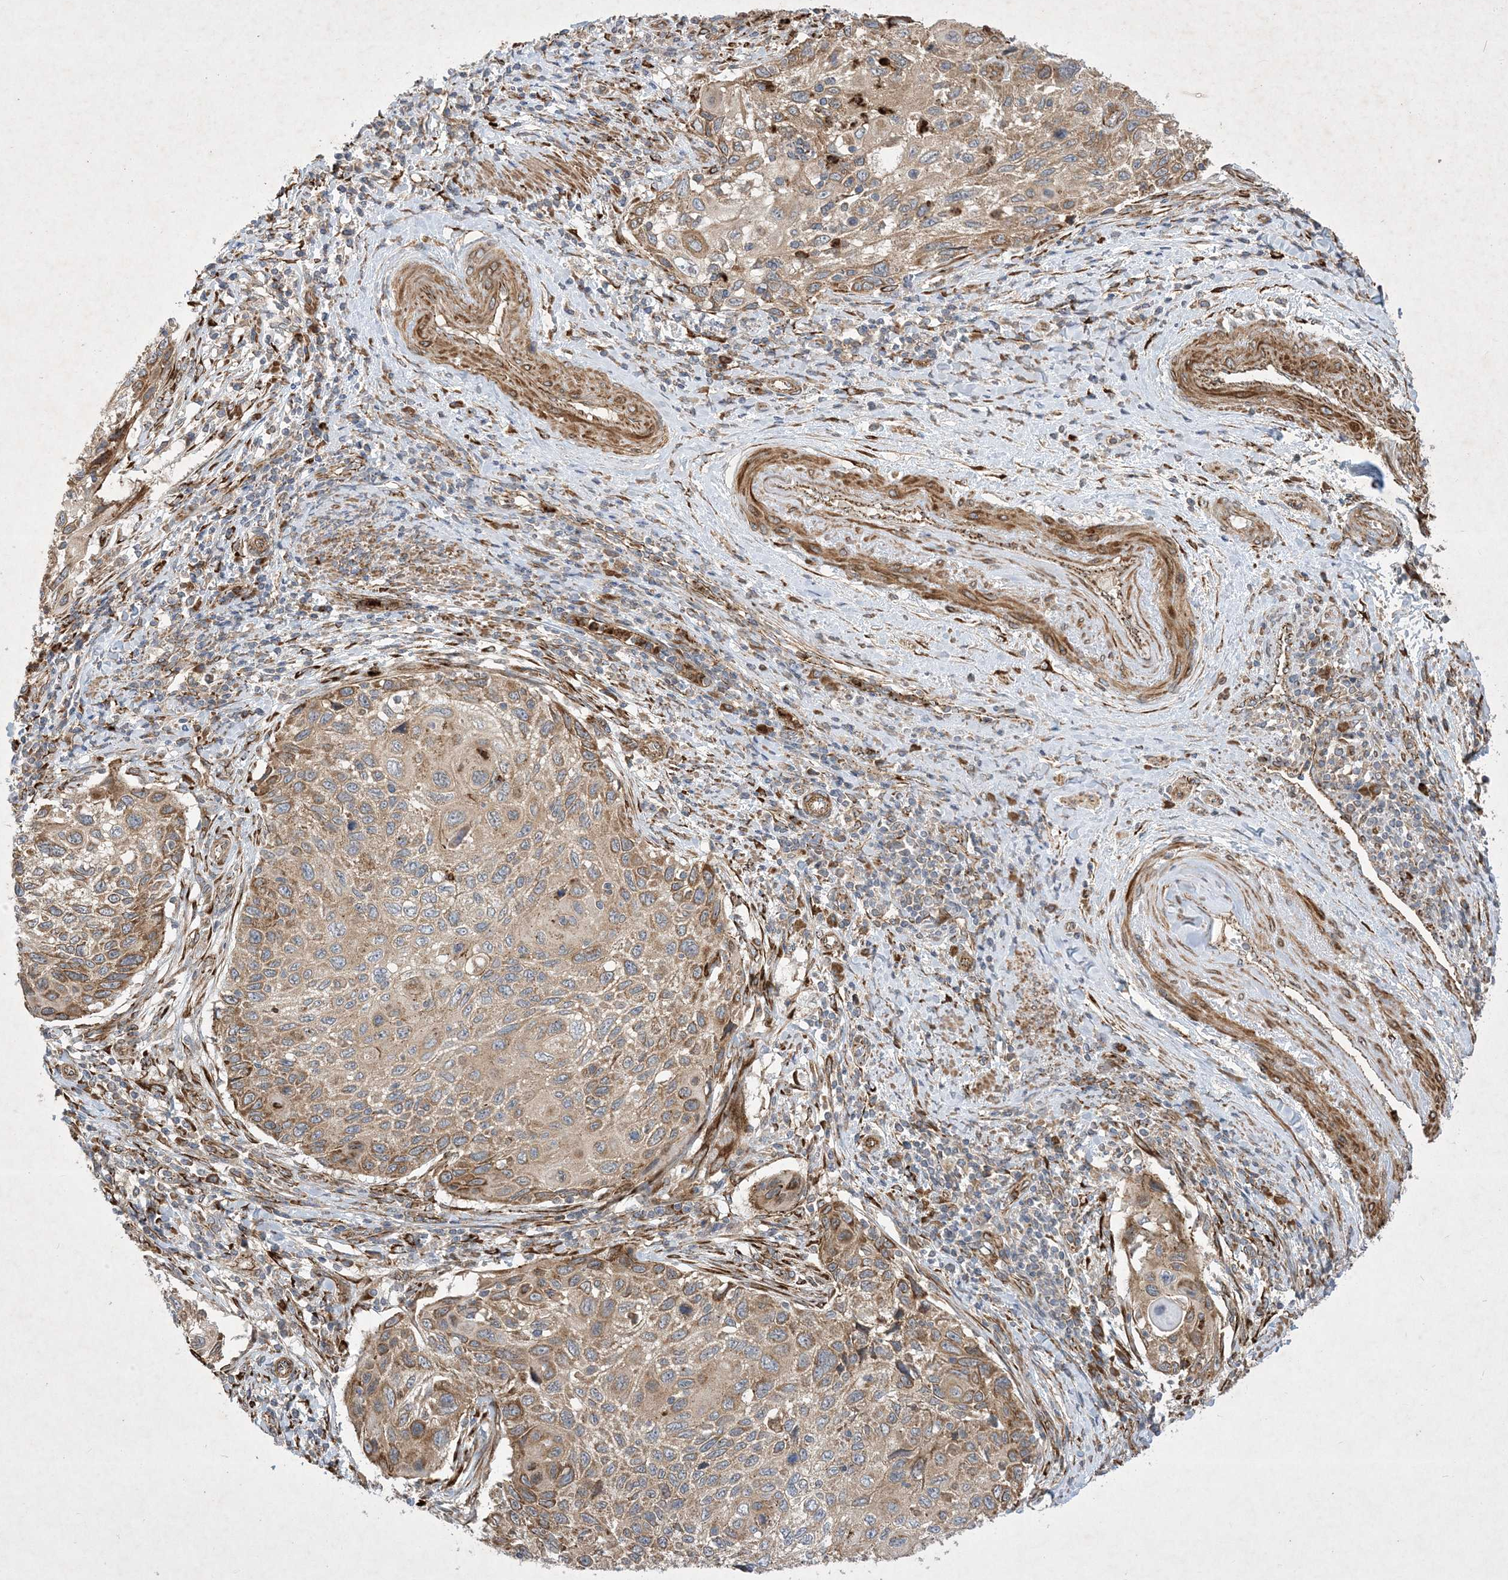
{"staining": {"intensity": "moderate", "quantity": ">75%", "location": "cytoplasmic/membranous"}, "tissue": "cervical cancer", "cell_type": "Tumor cells", "image_type": "cancer", "snomed": [{"axis": "morphology", "description": "Squamous cell carcinoma, NOS"}, {"axis": "topography", "description": "Cervix"}], "caption": "Immunohistochemistry histopathology image of cervical cancer (squamous cell carcinoma) stained for a protein (brown), which exhibits medium levels of moderate cytoplasmic/membranous staining in approximately >75% of tumor cells.", "gene": "OTOP1", "patient": {"sex": "female", "age": 70}}